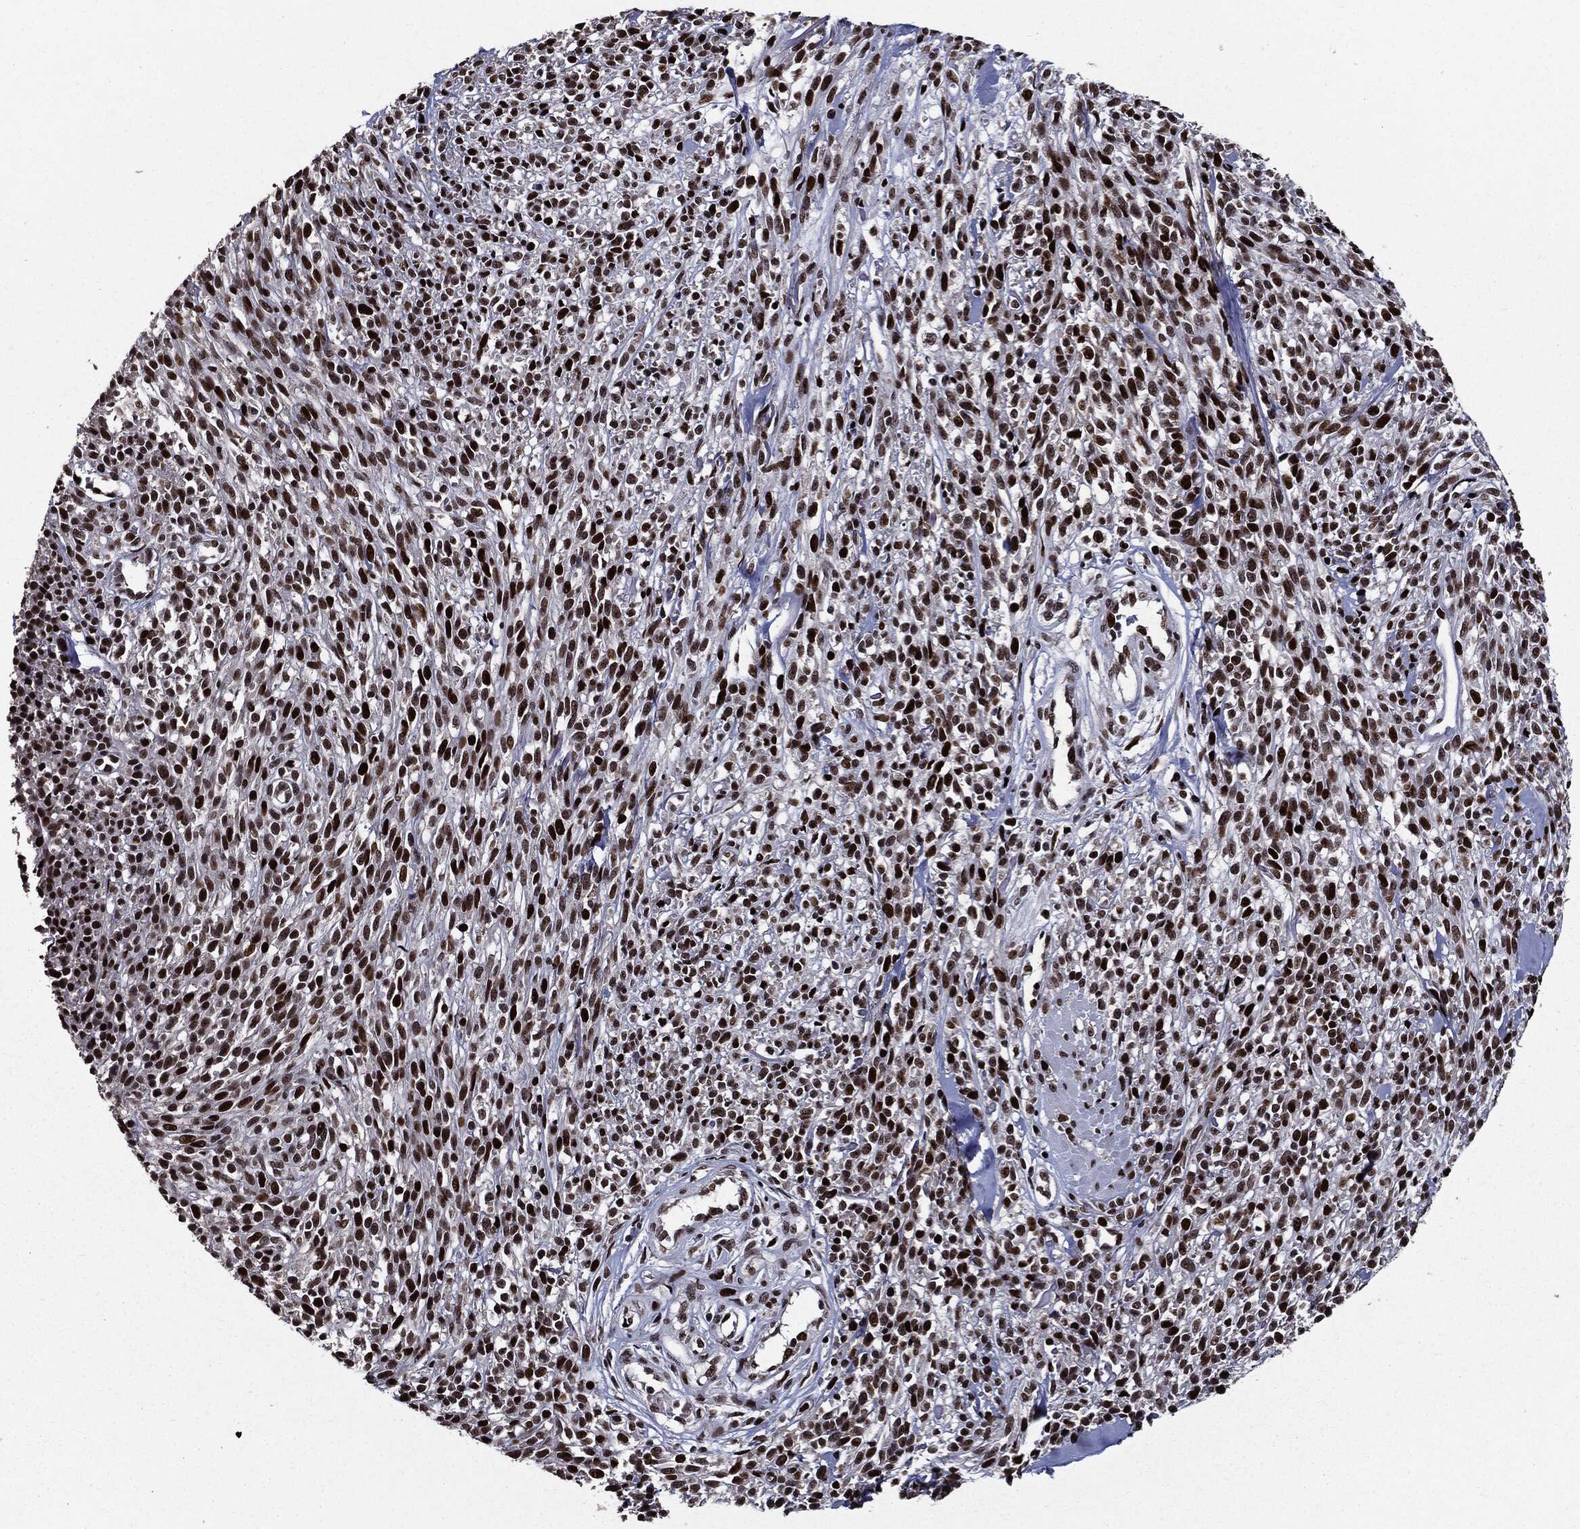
{"staining": {"intensity": "strong", "quantity": ">75%", "location": "nuclear"}, "tissue": "melanoma", "cell_type": "Tumor cells", "image_type": "cancer", "snomed": [{"axis": "morphology", "description": "Malignant melanoma, NOS"}, {"axis": "topography", "description": "Skin"}, {"axis": "topography", "description": "Skin of trunk"}], "caption": "Brown immunohistochemical staining in malignant melanoma displays strong nuclear expression in approximately >75% of tumor cells. The staining was performed using DAB, with brown indicating positive protein expression. Nuclei are stained blue with hematoxylin.", "gene": "ZFP91", "patient": {"sex": "male", "age": 74}}